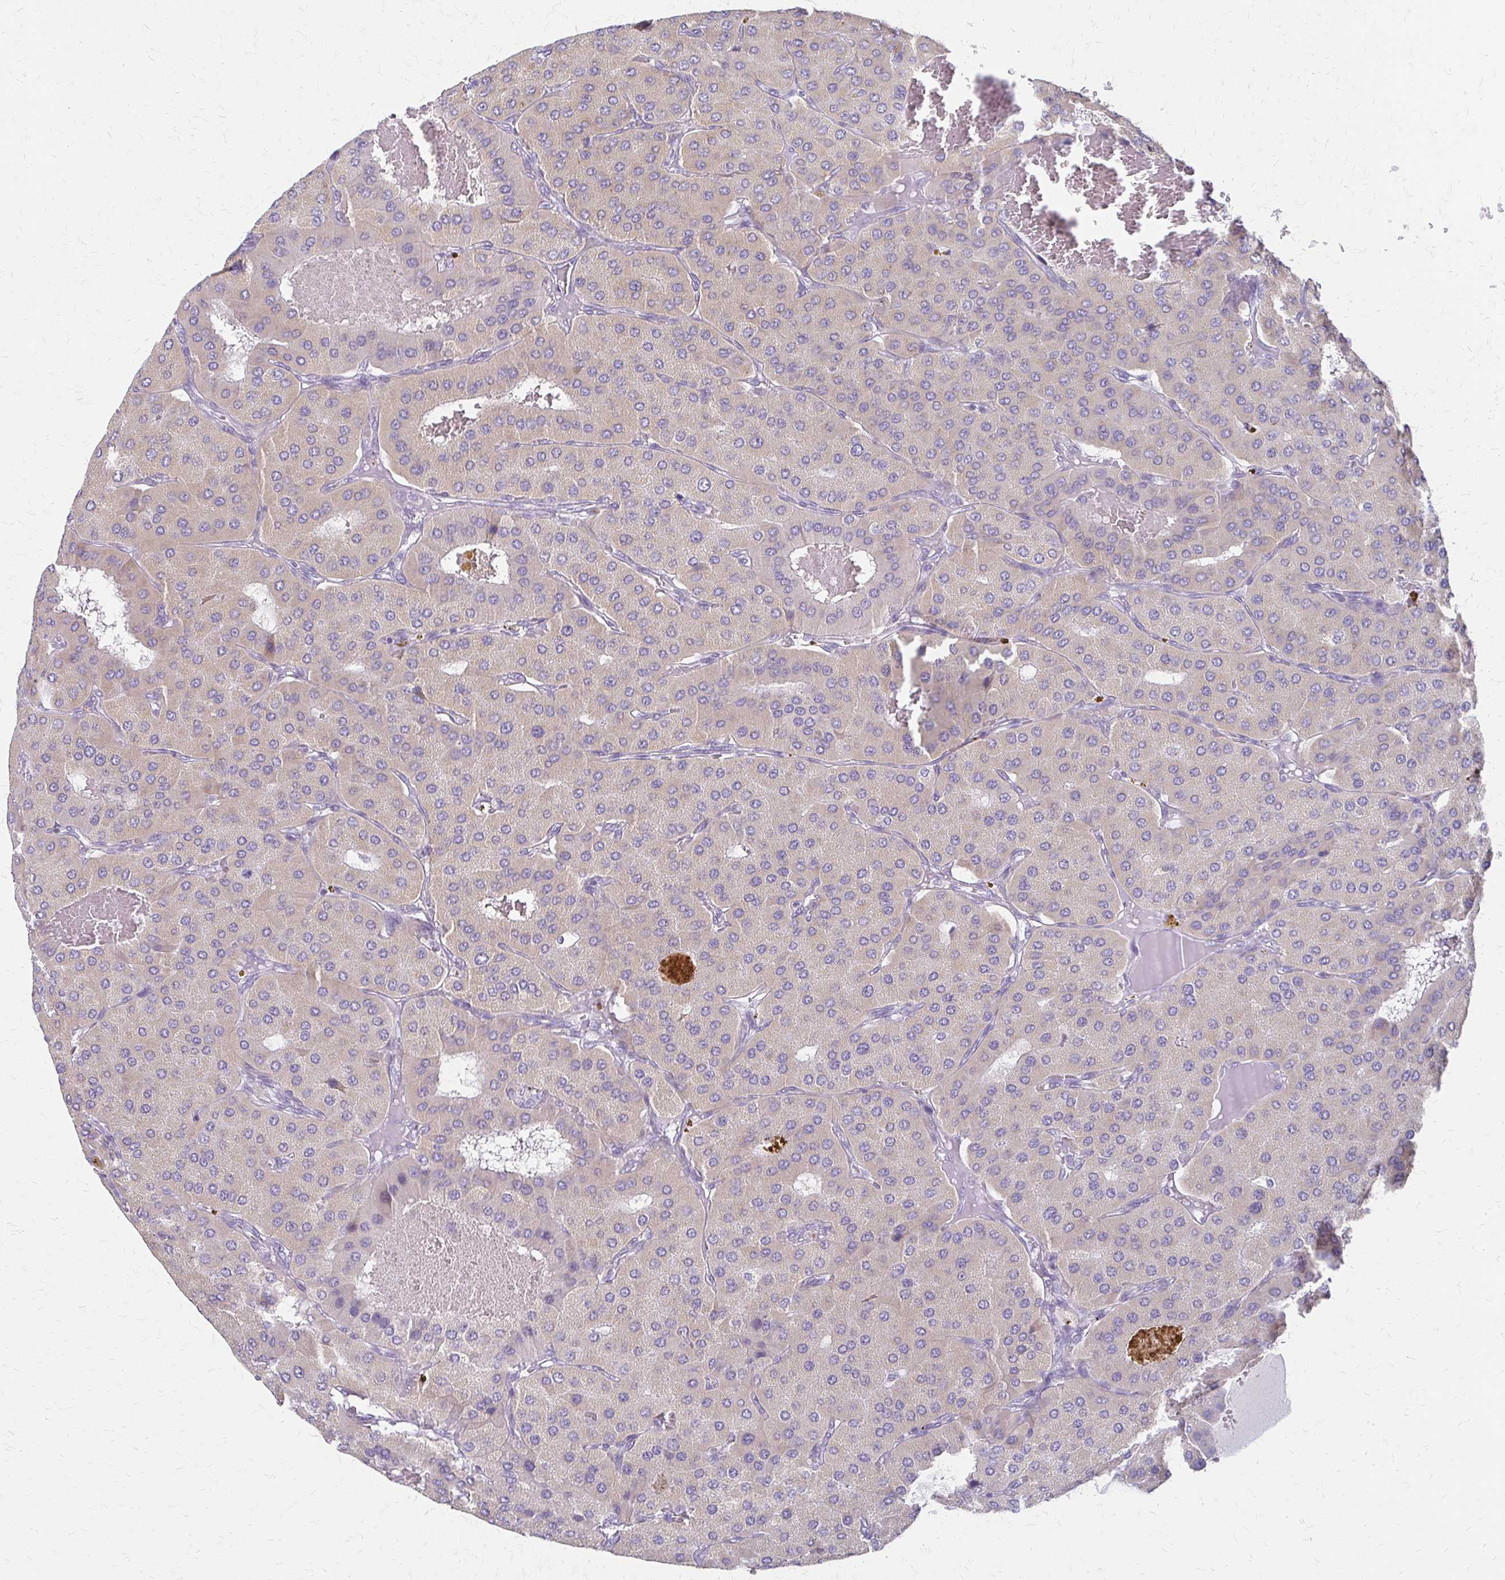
{"staining": {"intensity": "negative", "quantity": "none", "location": "none"}, "tissue": "parathyroid gland", "cell_type": "Glandular cells", "image_type": "normal", "snomed": [{"axis": "morphology", "description": "Normal tissue, NOS"}, {"axis": "morphology", "description": "Adenoma, NOS"}, {"axis": "topography", "description": "Parathyroid gland"}], "caption": "Immunohistochemistry of unremarkable human parathyroid gland reveals no expression in glandular cells. (DAB (3,3'-diaminobenzidine) IHC visualized using brightfield microscopy, high magnification).", "gene": "ACP5", "patient": {"sex": "female", "age": 86}}